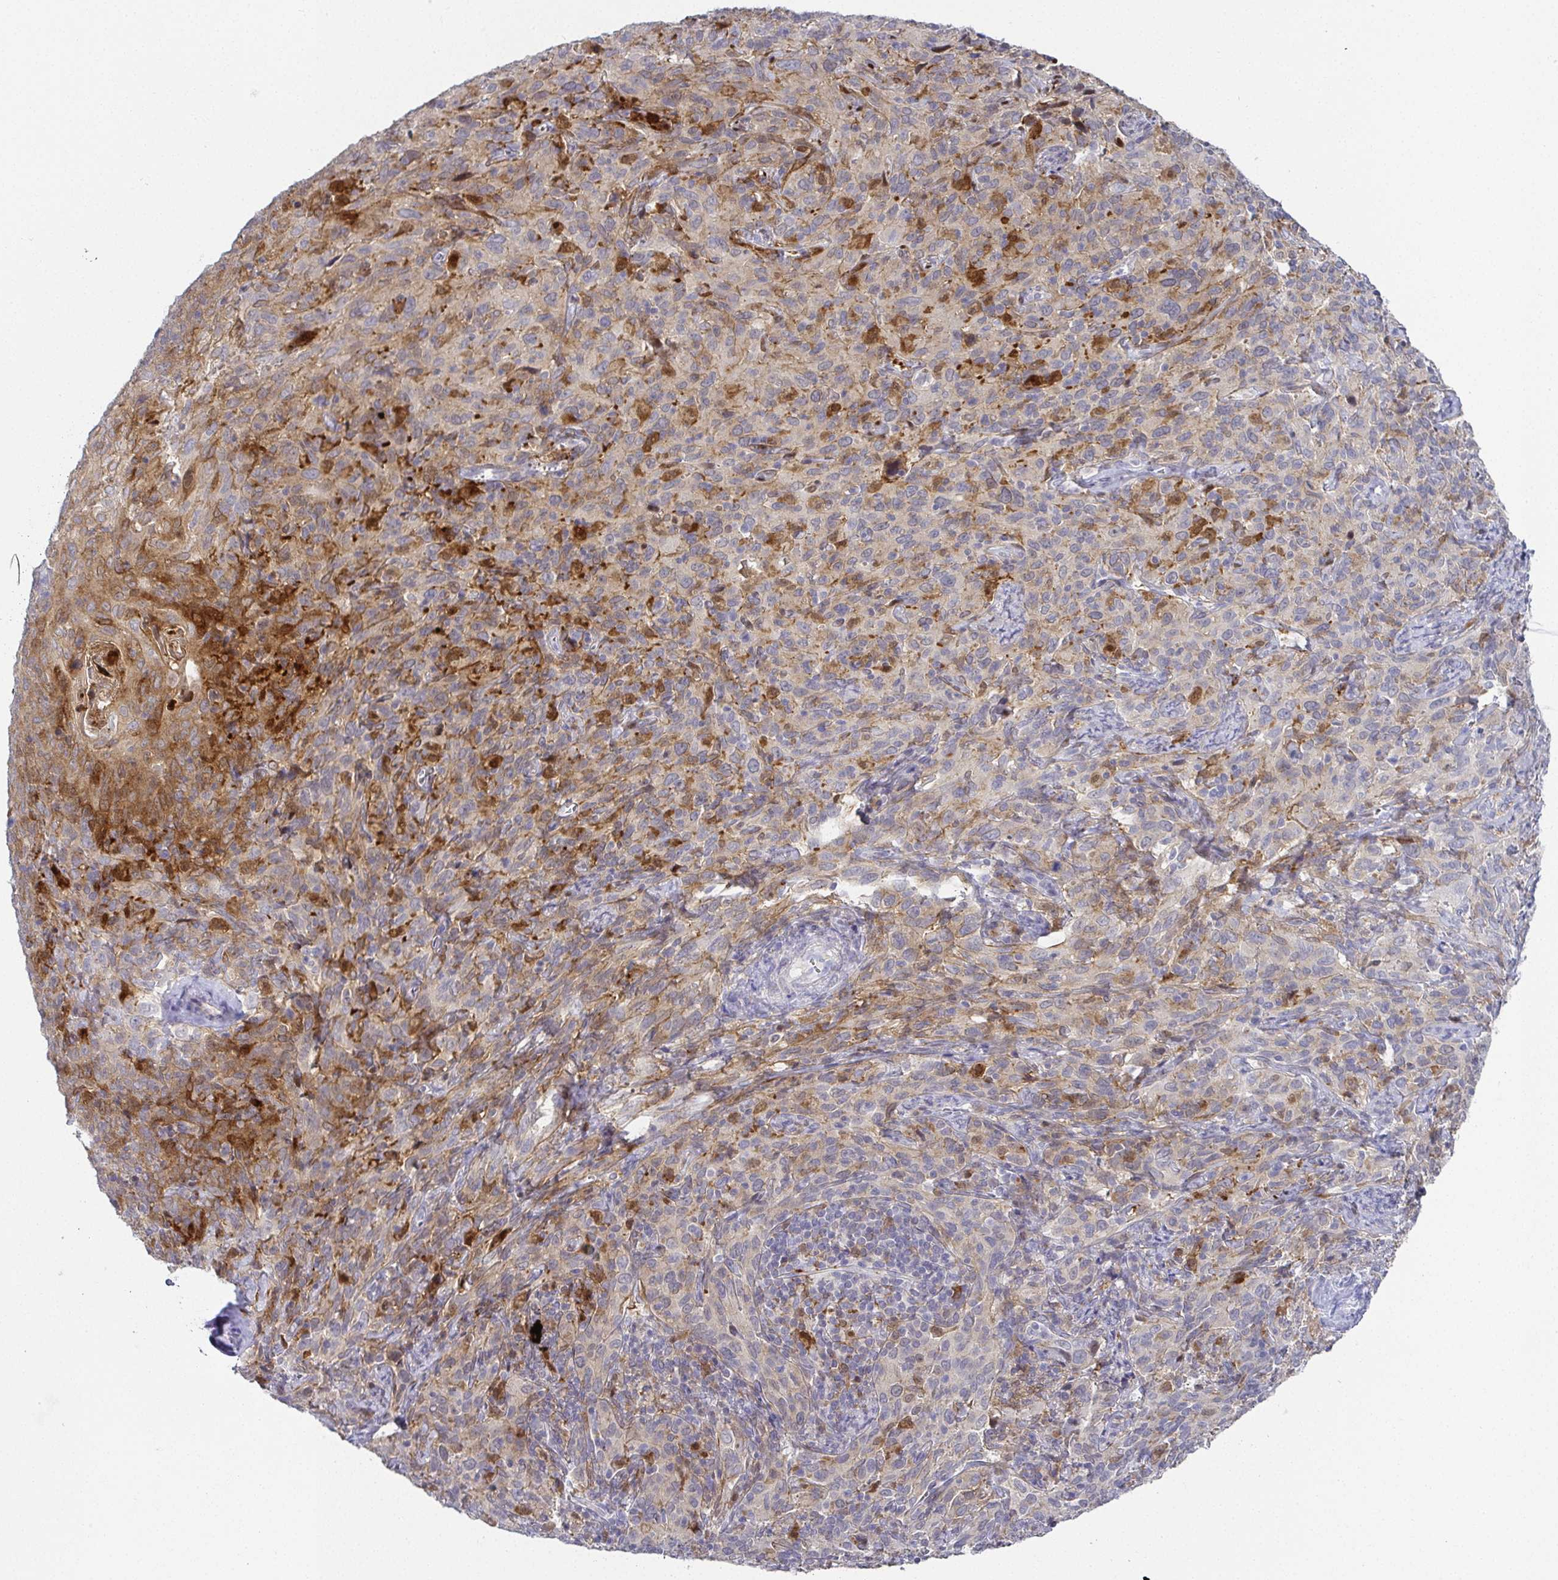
{"staining": {"intensity": "weak", "quantity": "<25%", "location": "cytoplasmic/membranous"}, "tissue": "cervical cancer", "cell_type": "Tumor cells", "image_type": "cancer", "snomed": [{"axis": "morphology", "description": "Squamous cell carcinoma, NOS"}, {"axis": "topography", "description": "Cervix"}], "caption": "DAB immunohistochemical staining of cervical cancer (squamous cell carcinoma) displays no significant staining in tumor cells.", "gene": "RNASE7", "patient": {"sex": "female", "age": 51}}